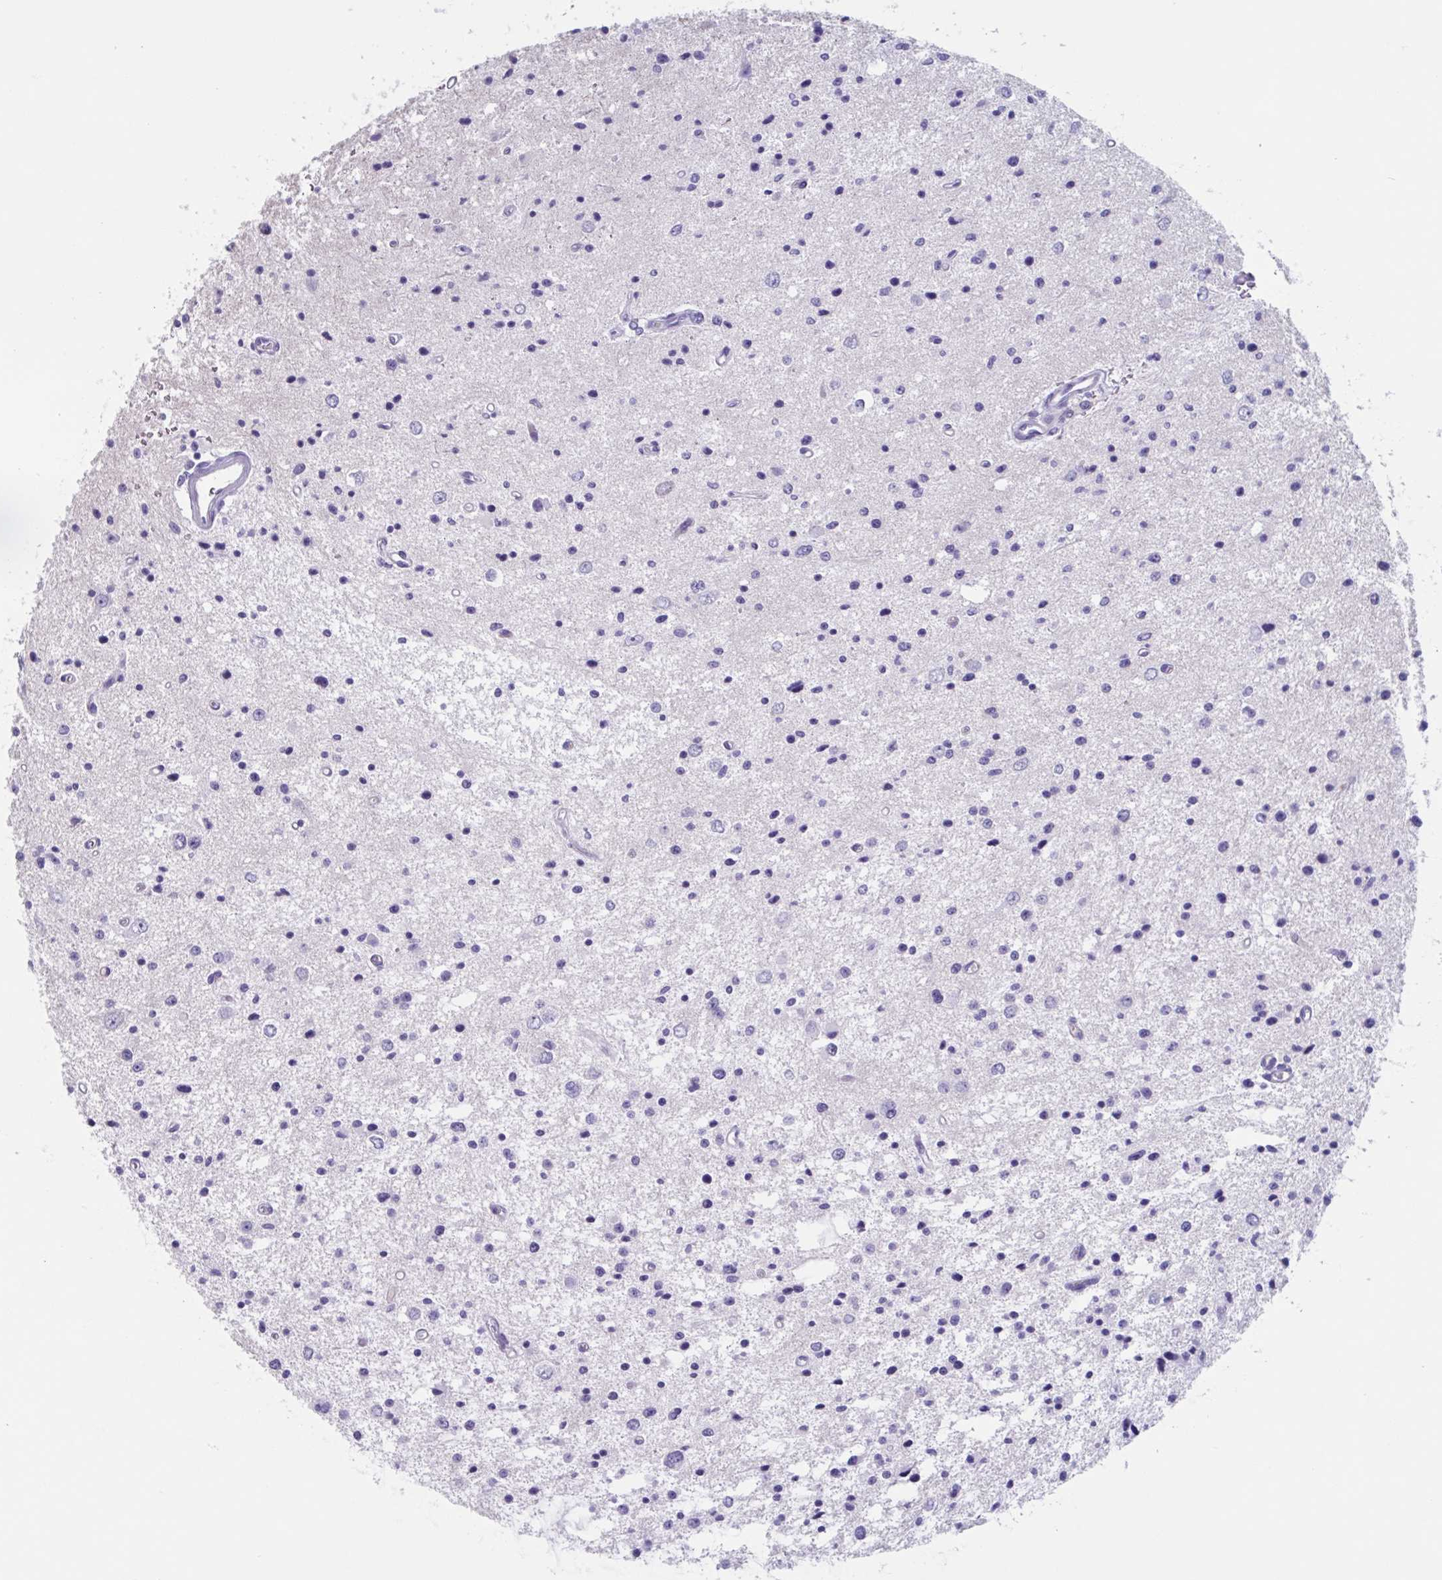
{"staining": {"intensity": "negative", "quantity": "none", "location": "none"}, "tissue": "glioma", "cell_type": "Tumor cells", "image_type": "cancer", "snomed": [{"axis": "morphology", "description": "Glioma, malignant, Low grade"}, {"axis": "topography", "description": "Brain"}], "caption": "High magnification brightfield microscopy of malignant low-grade glioma stained with DAB (3,3'-diaminobenzidine) (brown) and counterstained with hematoxylin (blue): tumor cells show no significant positivity.", "gene": "USP35", "patient": {"sex": "male", "age": 43}}